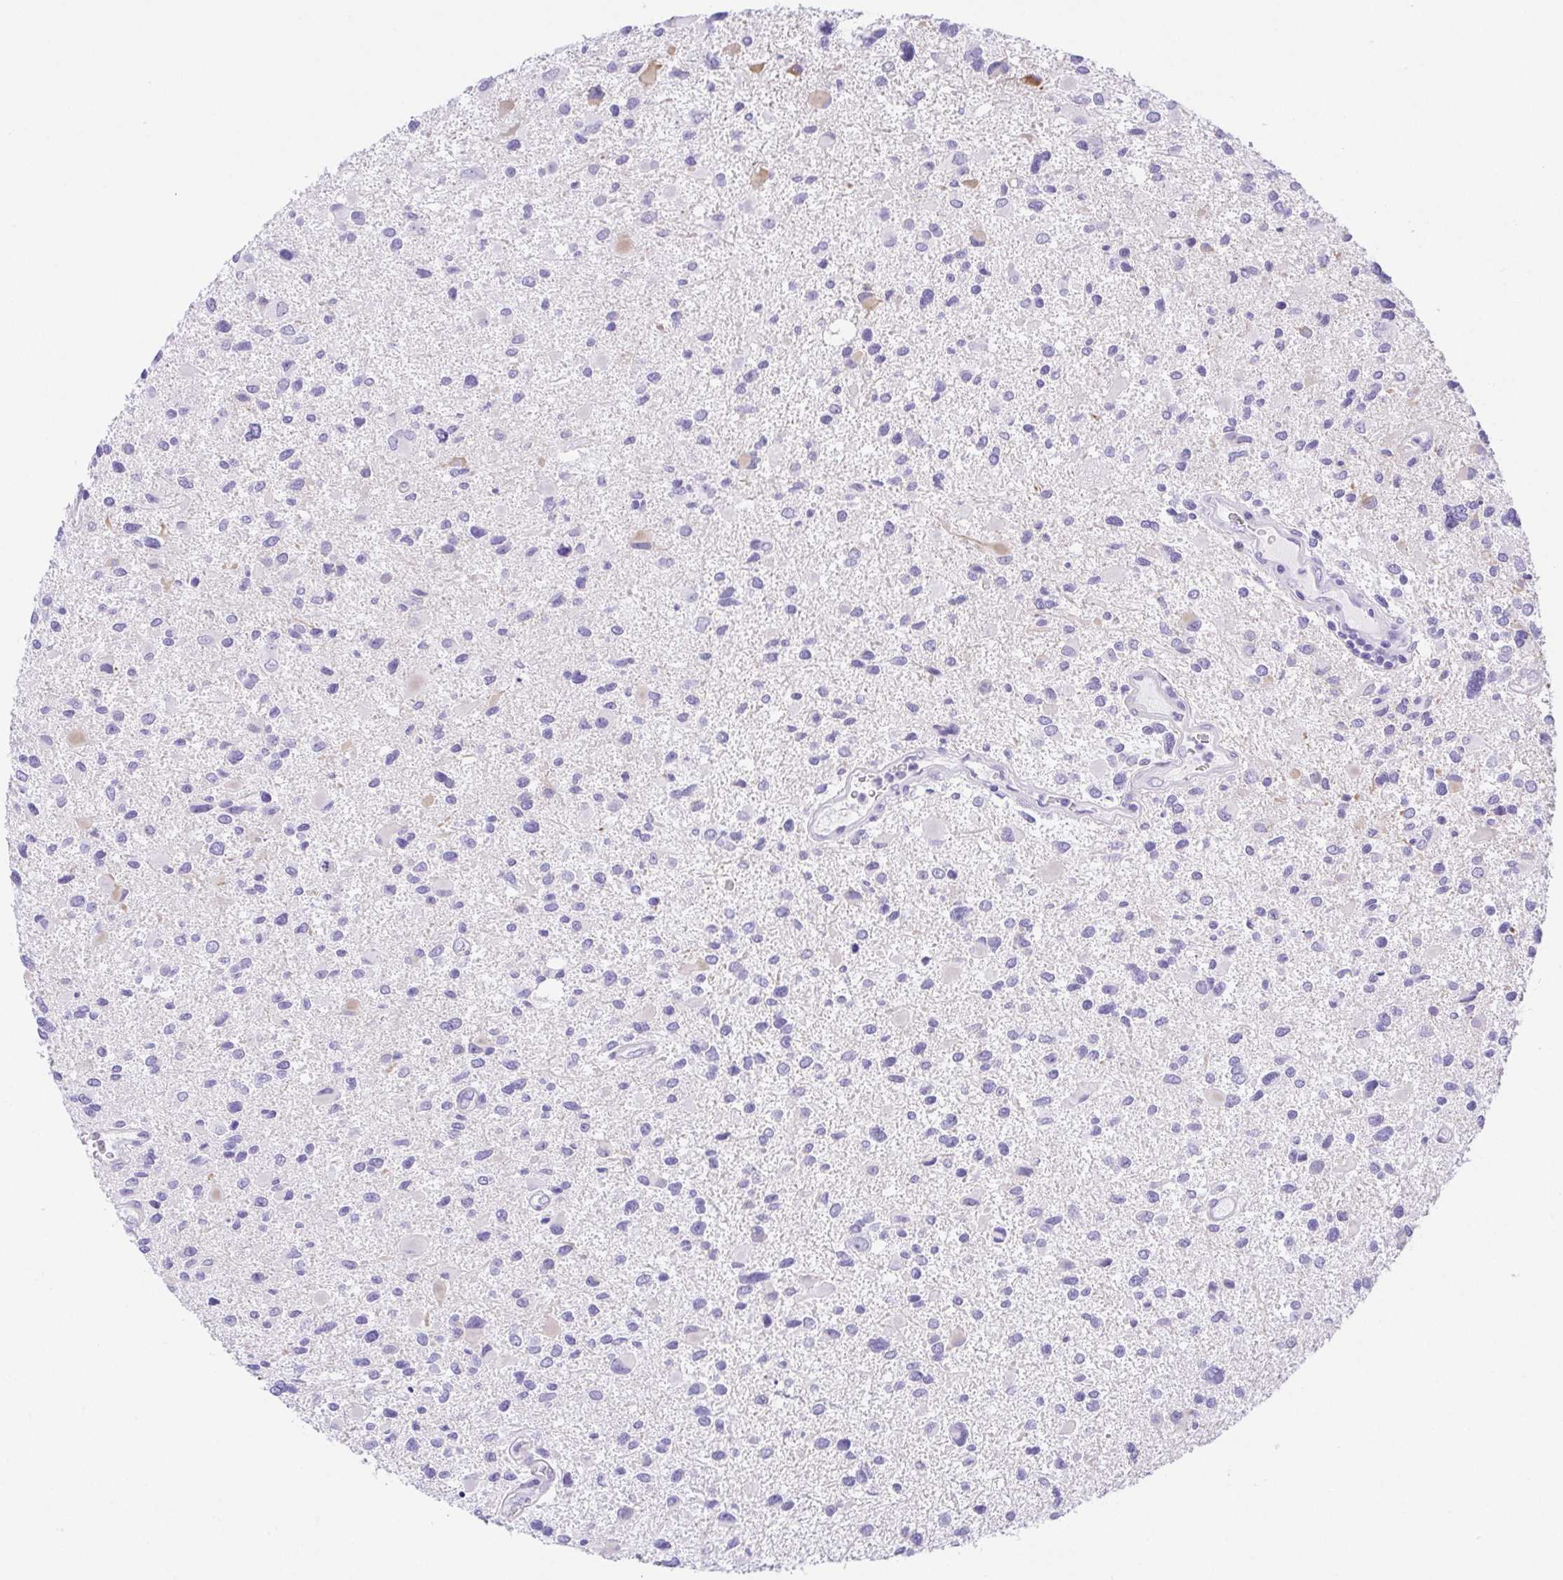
{"staining": {"intensity": "negative", "quantity": "none", "location": "none"}, "tissue": "glioma", "cell_type": "Tumor cells", "image_type": "cancer", "snomed": [{"axis": "morphology", "description": "Glioma, malignant, Low grade"}, {"axis": "topography", "description": "Brain"}], "caption": "Protein analysis of malignant glioma (low-grade) demonstrates no significant positivity in tumor cells. Nuclei are stained in blue.", "gene": "LUZP4", "patient": {"sex": "female", "age": 32}}